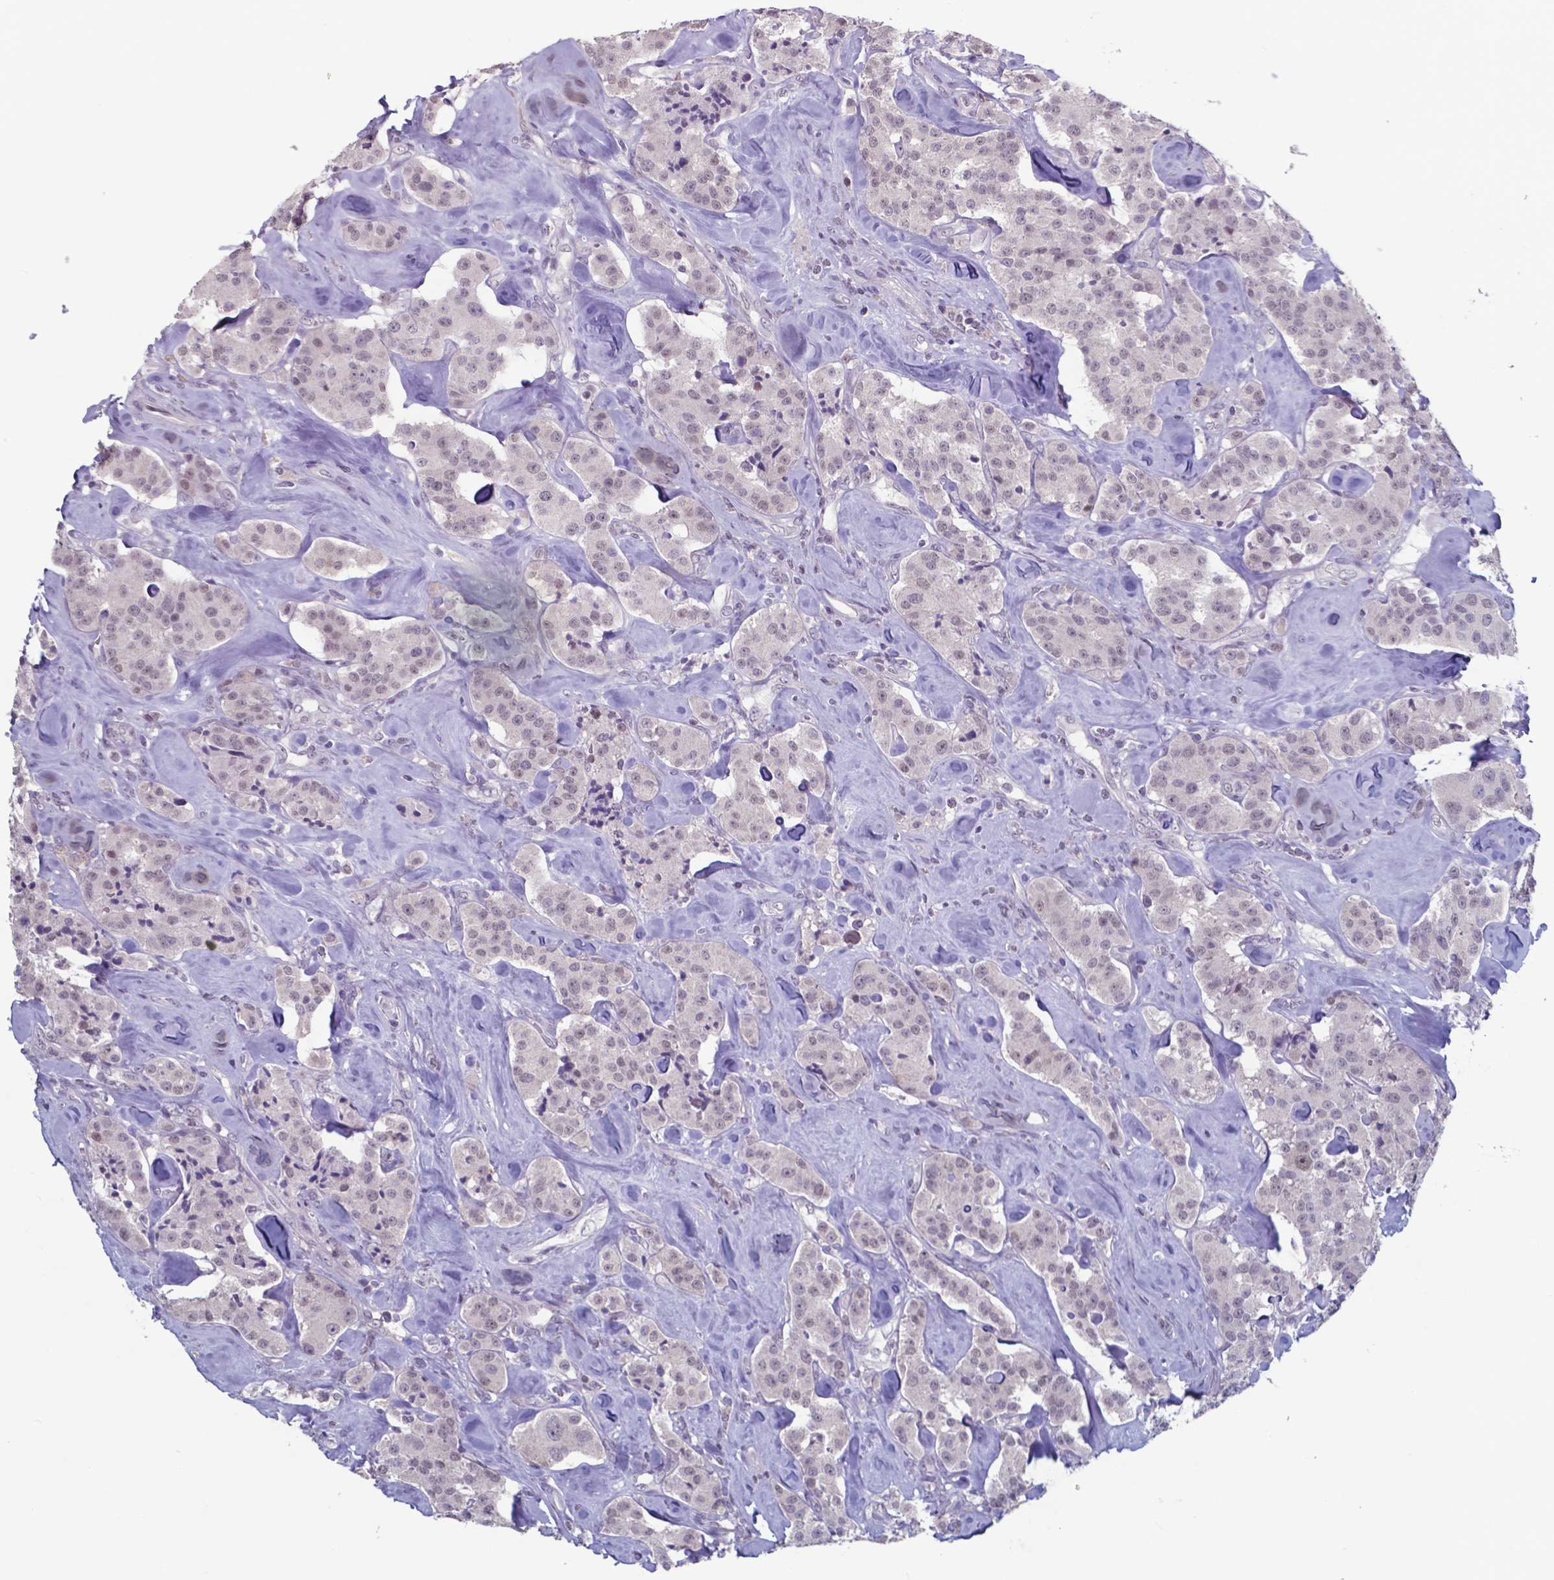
{"staining": {"intensity": "negative", "quantity": "none", "location": "none"}, "tissue": "carcinoid", "cell_type": "Tumor cells", "image_type": "cancer", "snomed": [{"axis": "morphology", "description": "Carcinoid, malignant, NOS"}, {"axis": "topography", "description": "Pancreas"}], "caption": "This is a photomicrograph of immunohistochemistry (IHC) staining of carcinoid (malignant), which shows no staining in tumor cells.", "gene": "TDP2", "patient": {"sex": "male", "age": 41}}